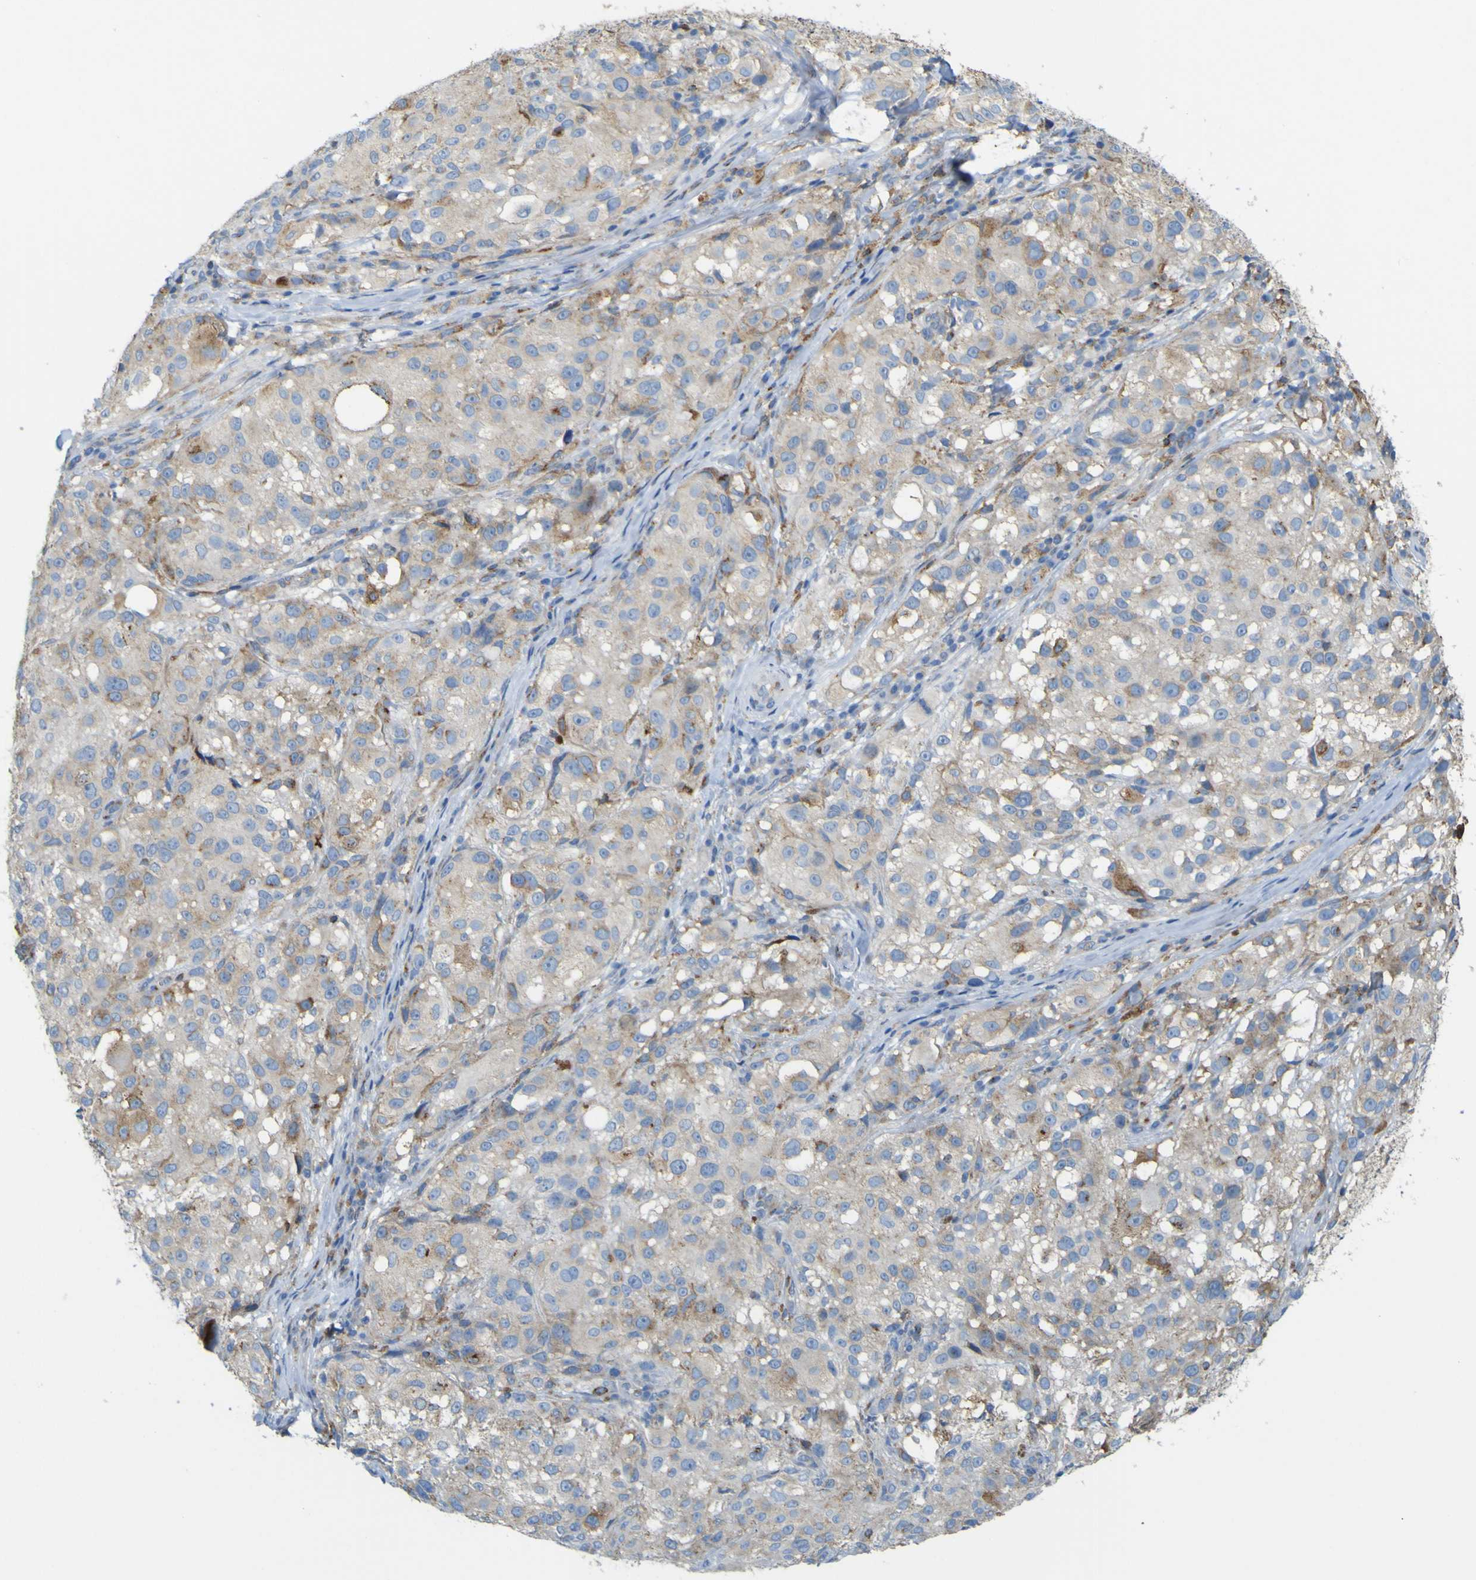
{"staining": {"intensity": "negative", "quantity": "none", "location": "none"}, "tissue": "melanoma", "cell_type": "Tumor cells", "image_type": "cancer", "snomed": [{"axis": "morphology", "description": "Necrosis, NOS"}, {"axis": "morphology", "description": "Malignant melanoma, NOS"}, {"axis": "topography", "description": "Skin"}], "caption": "Human malignant melanoma stained for a protein using IHC demonstrates no staining in tumor cells.", "gene": "IGF2R", "patient": {"sex": "female", "age": 87}}